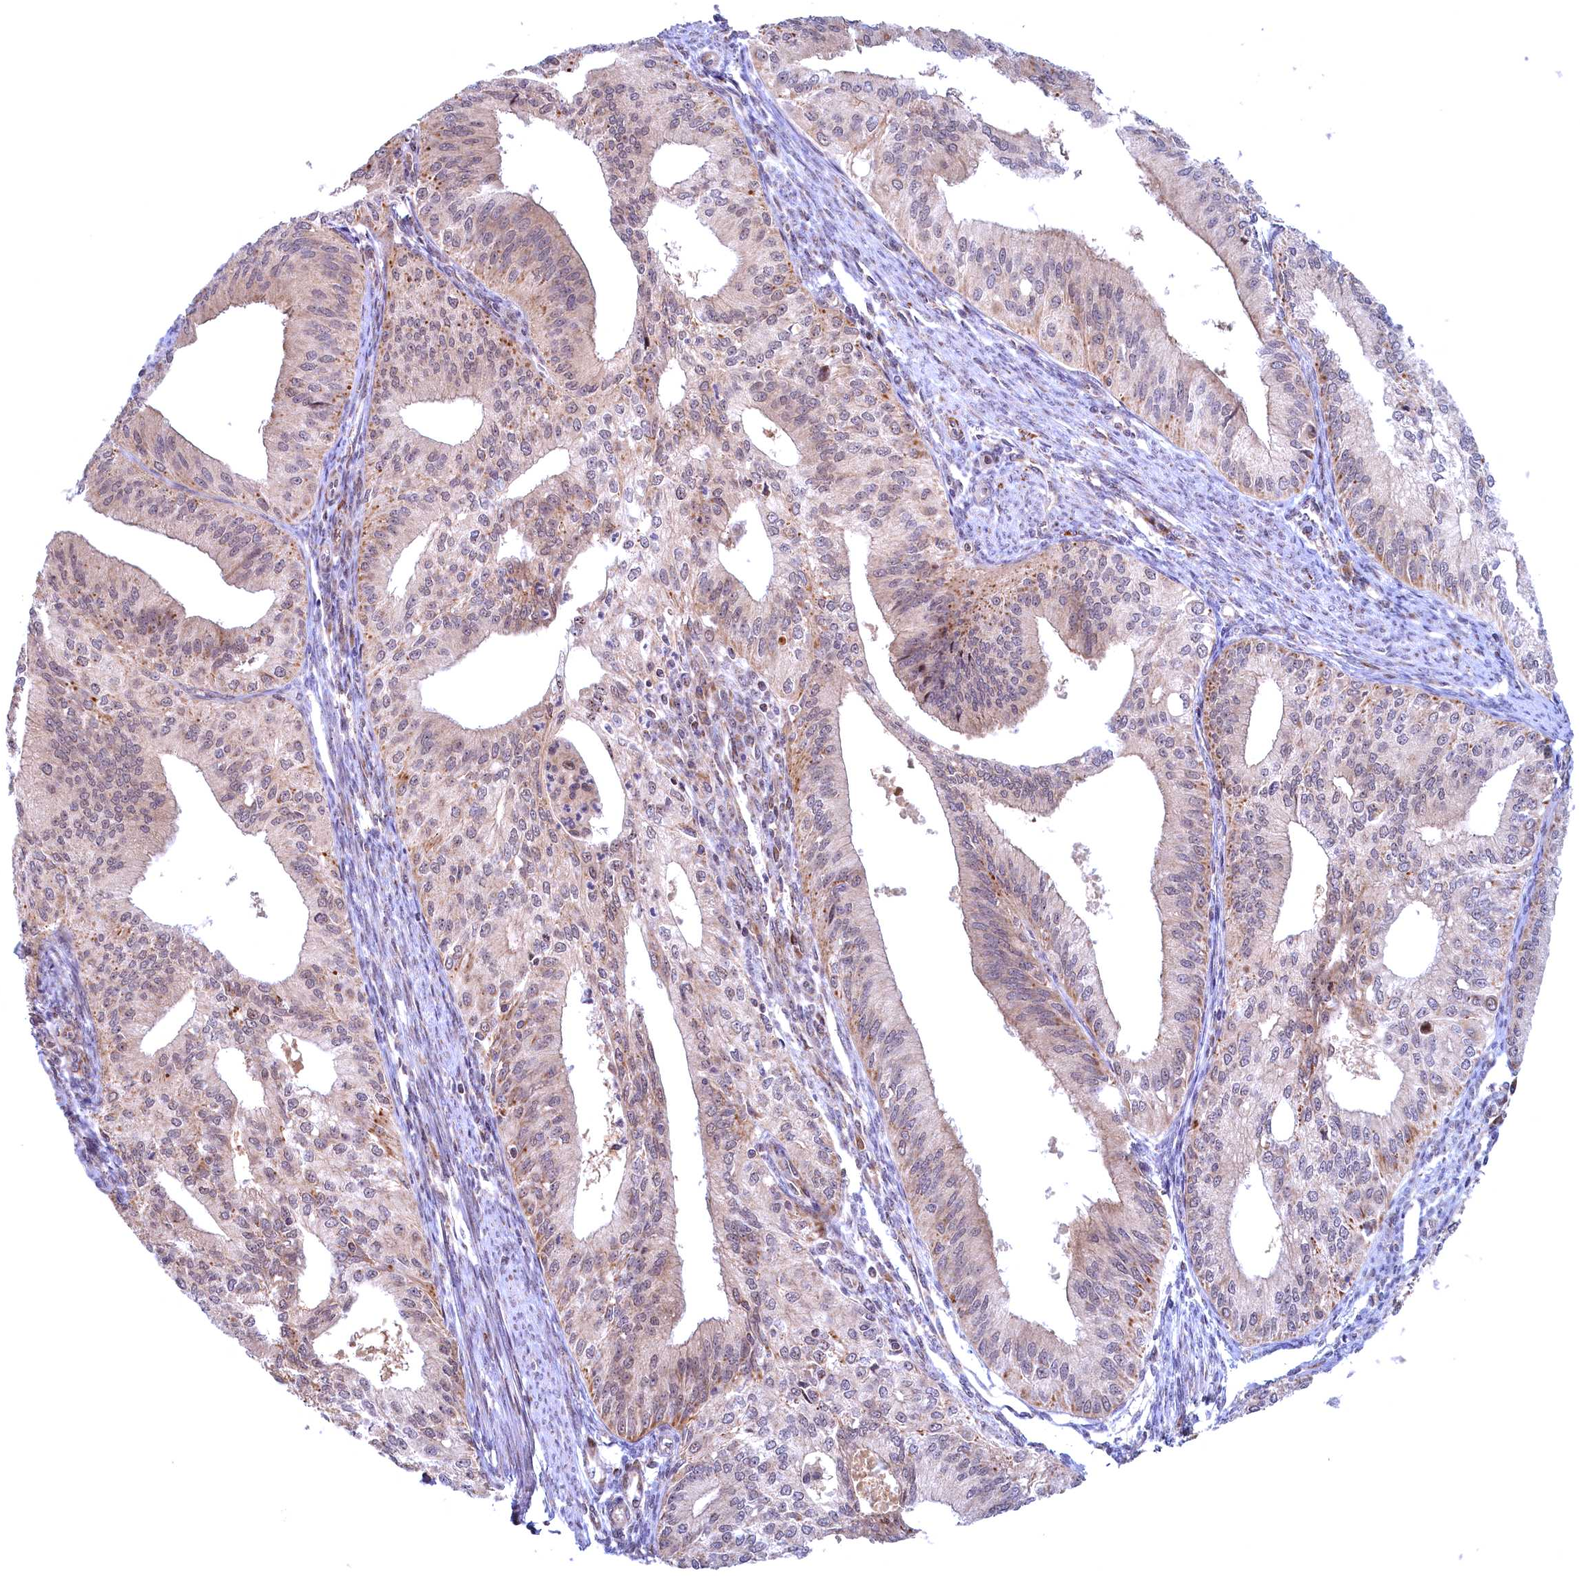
{"staining": {"intensity": "moderate", "quantity": ">75%", "location": "cytoplasmic/membranous"}, "tissue": "endometrial cancer", "cell_type": "Tumor cells", "image_type": "cancer", "snomed": [{"axis": "morphology", "description": "Adenocarcinoma, NOS"}, {"axis": "topography", "description": "Endometrium"}], "caption": "The histopathology image demonstrates immunohistochemical staining of endometrial cancer (adenocarcinoma). There is moderate cytoplasmic/membranous positivity is appreciated in about >75% of tumor cells.", "gene": "PLA2G10", "patient": {"sex": "female", "age": 50}}